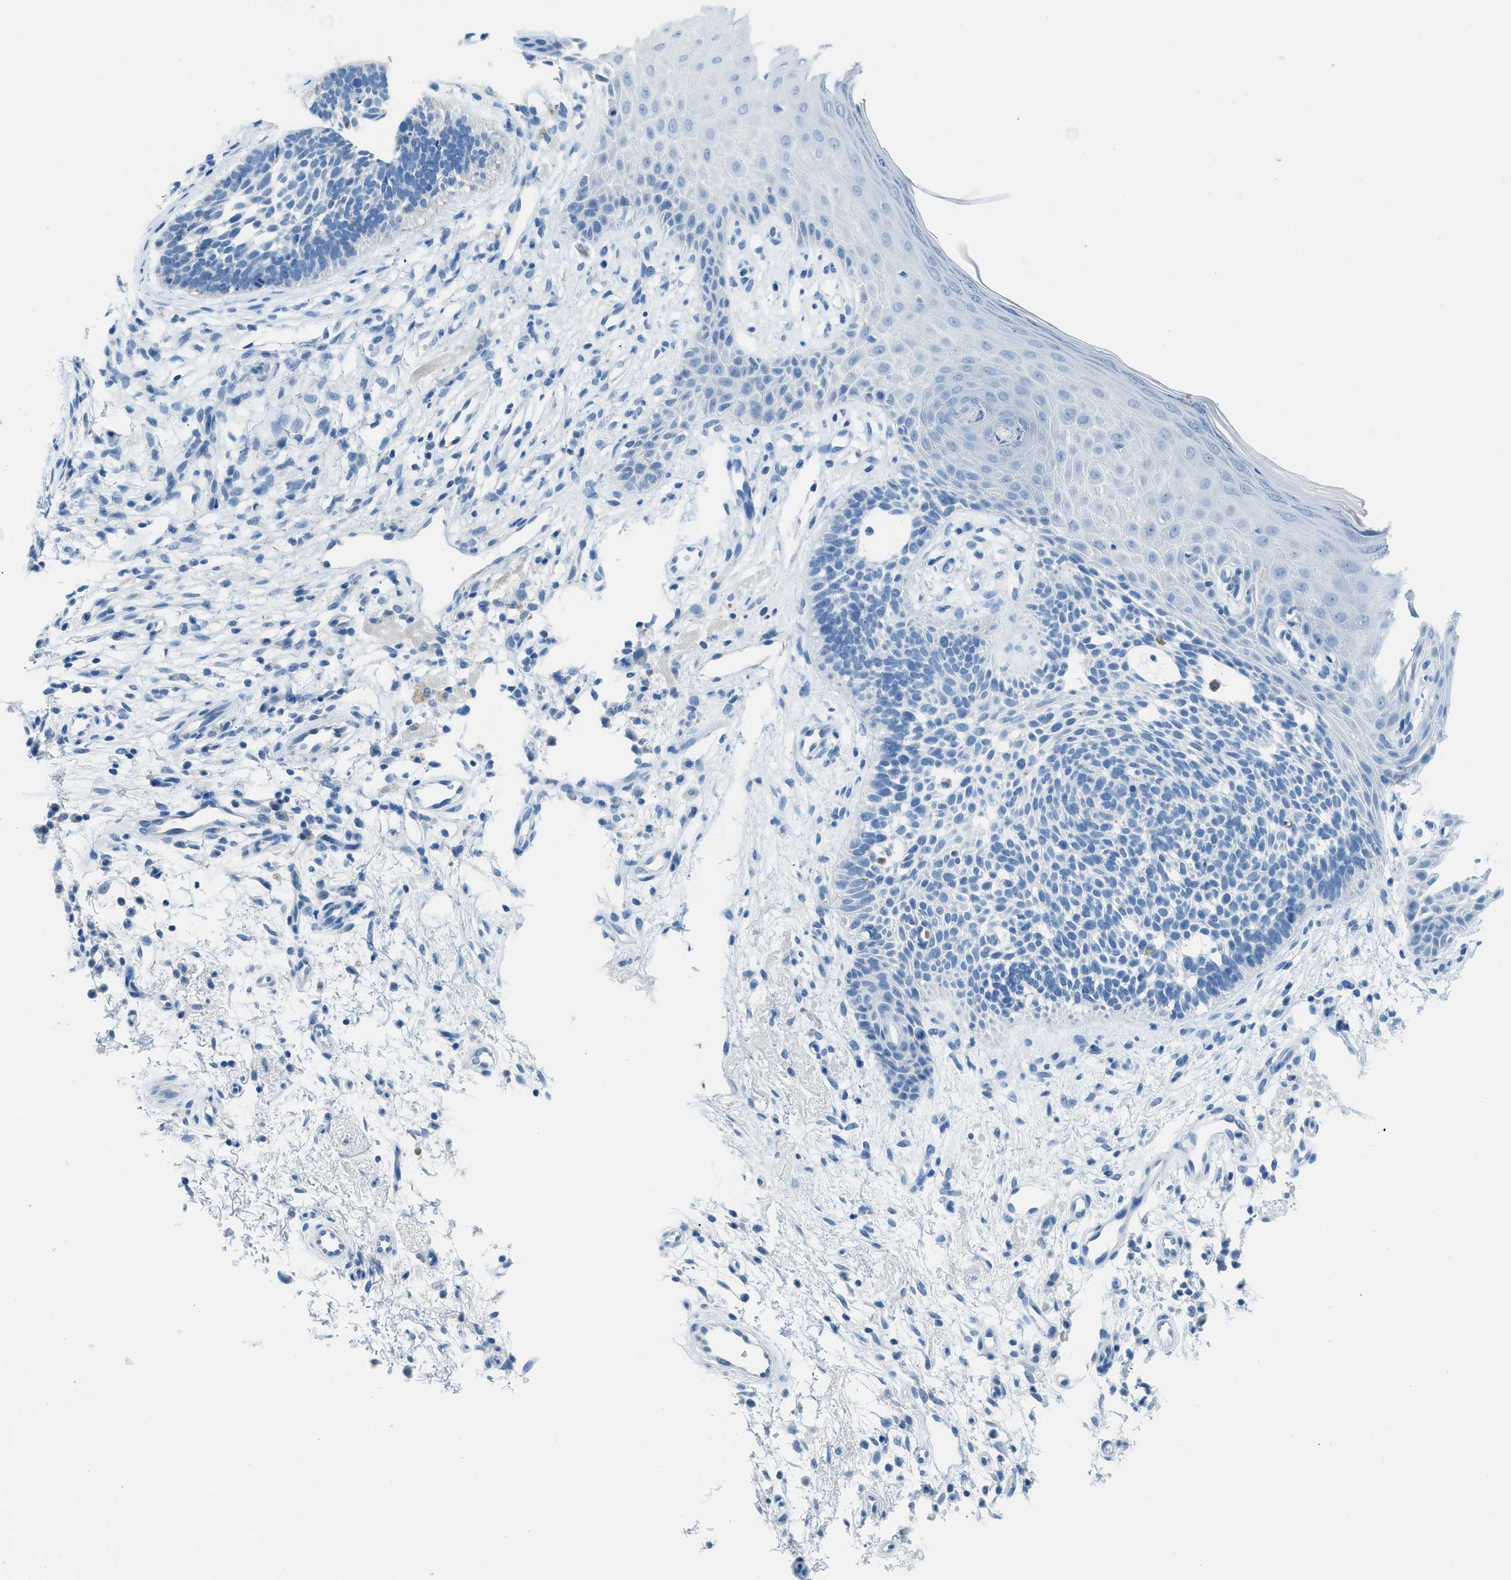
{"staining": {"intensity": "negative", "quantity": "none", "location": "none"}, "tissue": "skin cancer", "cell_type": "Tumor cells", "image_type": "cancer", "snomed": [{"axis": "morphology", "description": "Normal tissue, NOS"}, {"axis": "morphology", "description": "Basal cell carcinoma"}, {"axis": "topography", "description": "Skin"}], "caption": "Immunohistochemical staining of human skin basal cell carcinoma demonstrates no significant staining in tumor cells.", "gene": "ACAN", "patient": {"sex": "female", "age": 69}}